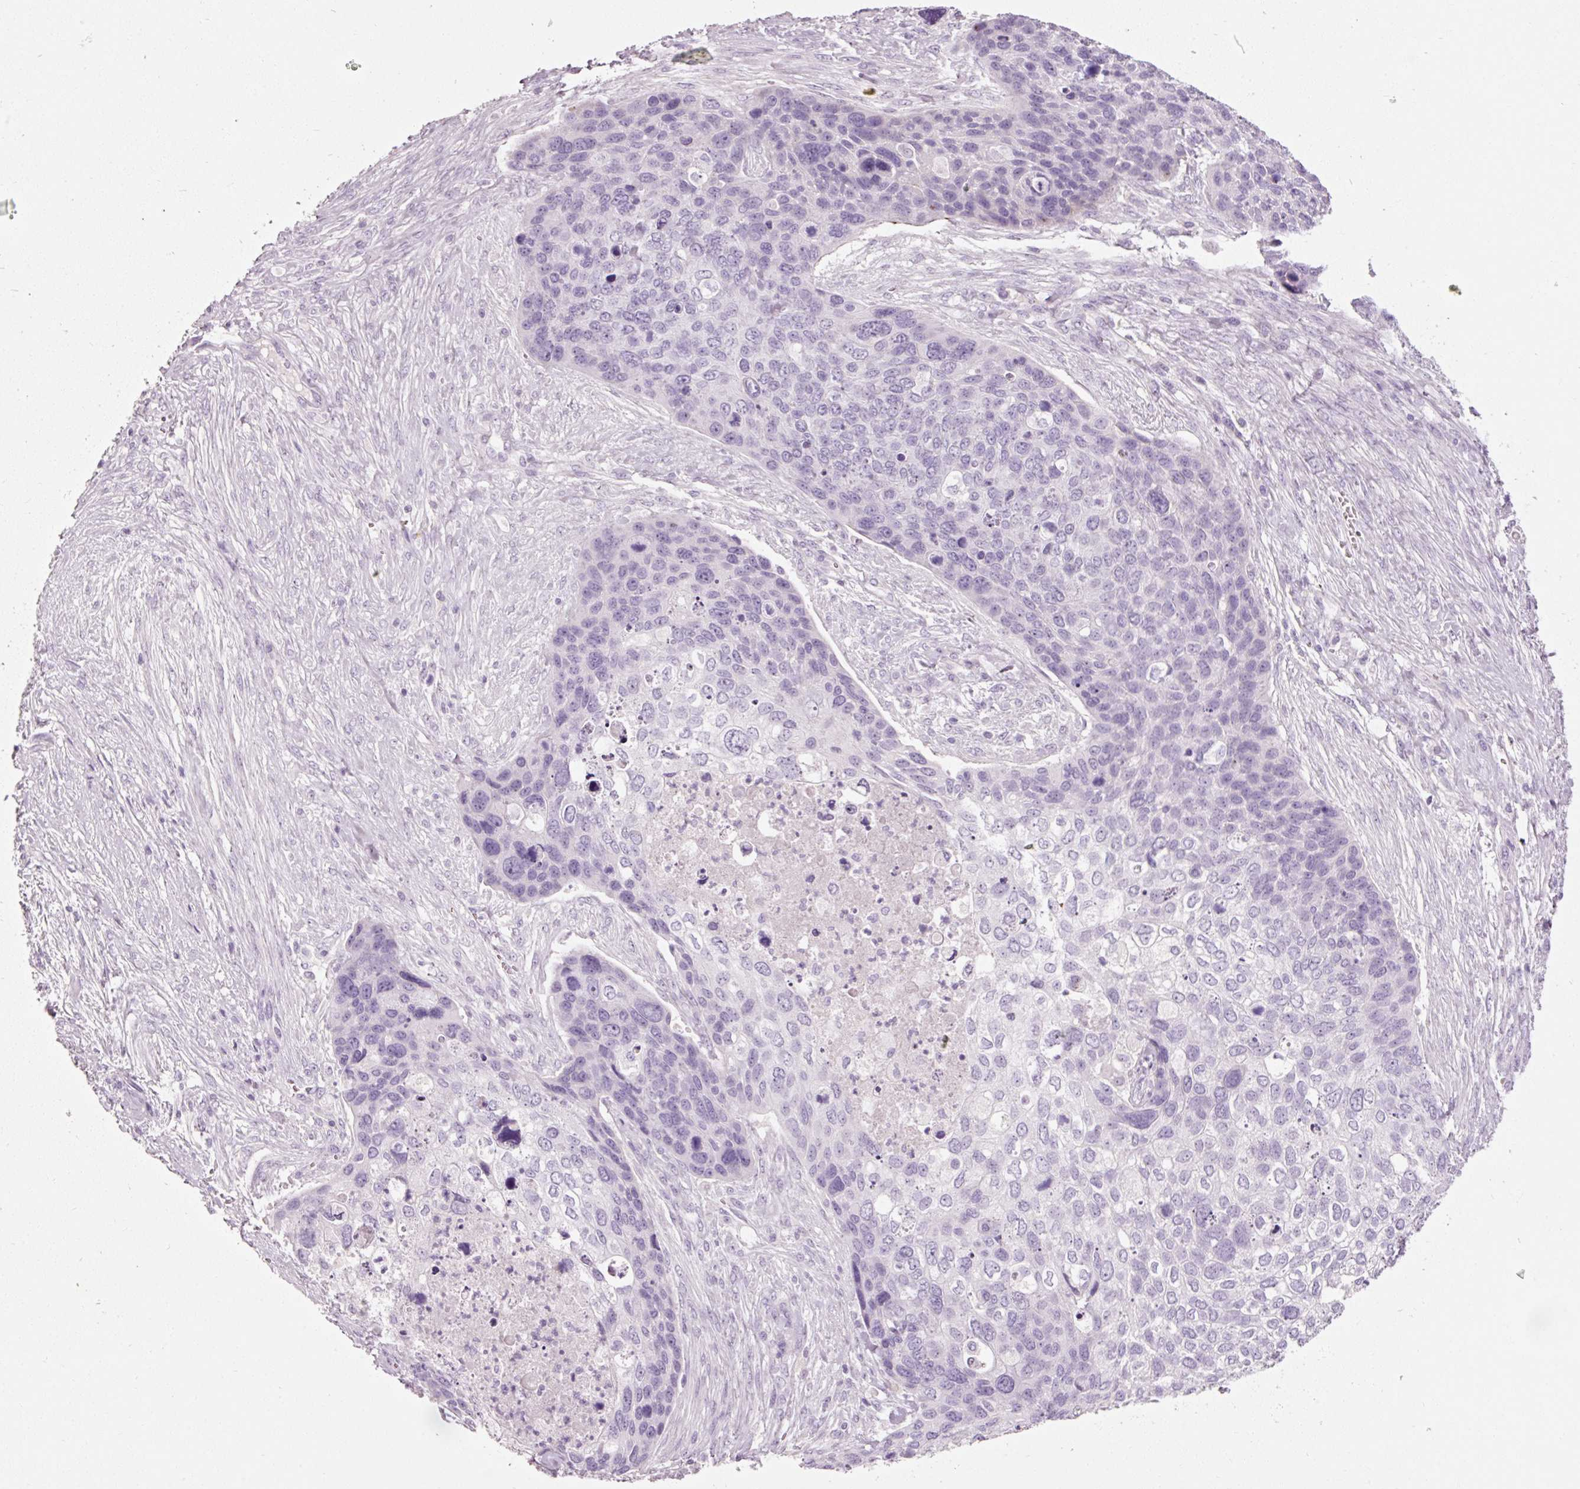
{"staining": {"intensity": "negative", "quantity": "none", "location": "none"}, "tissue": "skin cancer", "cell_type": "Tumor cells", "image_type": "cancer", "snomed": [{"axis": "morphology", "description": "Basal cell carcinoma"}, {"axis": "topography", "description": "Skin"}], "caption": "The histopathology image demonstrates no staining of tumor cells in skin cancer (basal cell carcinoma).", "gene": "MUC5AC", "patient": {"sex": "female", "age": 74}}